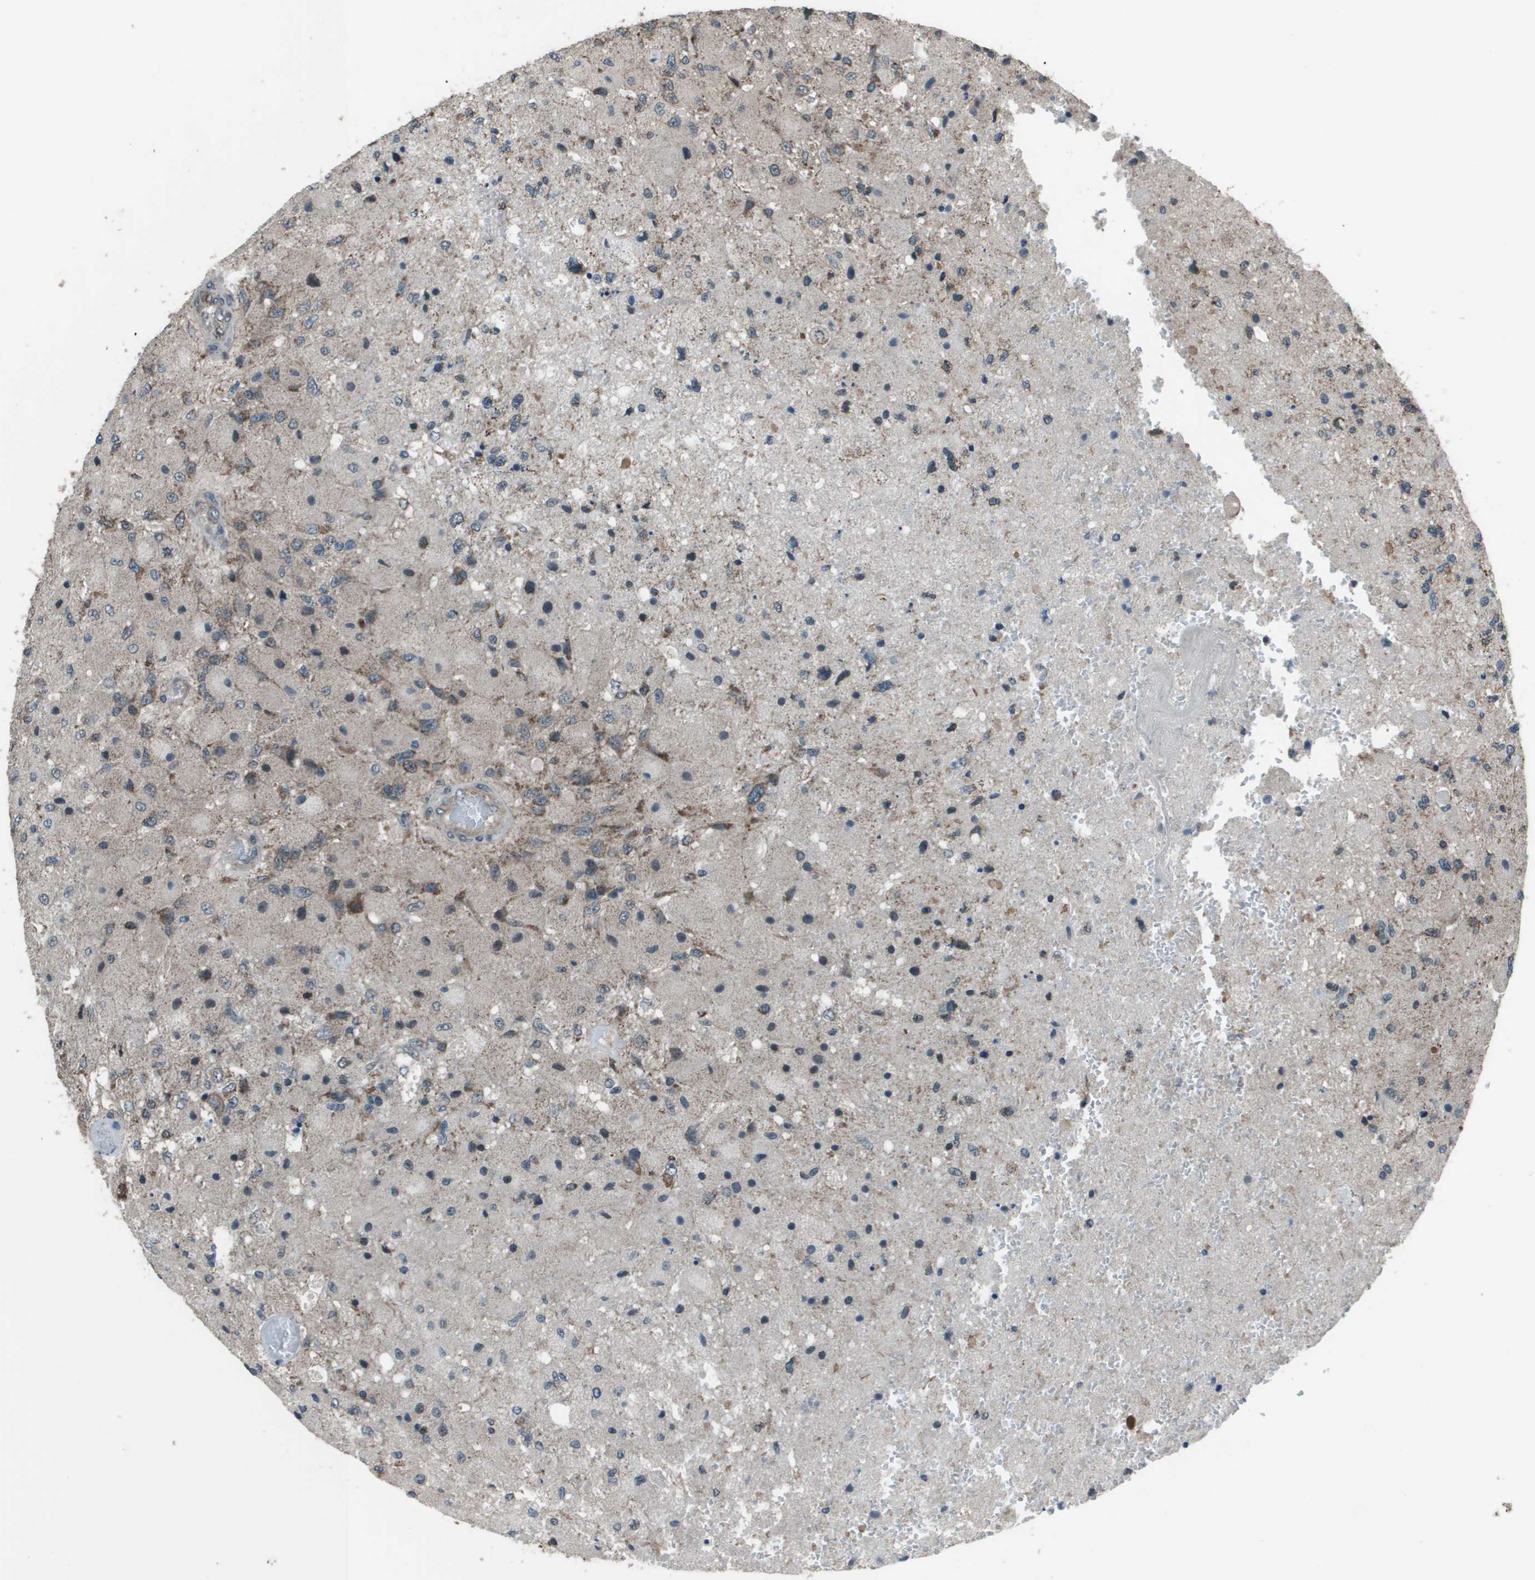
{"staining": {"intensity": "moderate", "quantity": "<25%", "location": "cytoplasmic/membranous"}, "tissue": "glioma", "cell_type": "Tumor cells", "image_type": "cancer", "snomed": [{"axis": "morphology", "description": "Normal tissue, NOS"}, {"axis": "morphology", "description": "Glioma, malignant, High grade"}, {"axis": "topography", "description": "Cerebral cortex"}], "caption": "Malignant glioma (high-grade) stained with DAB (3,3'-diaminobenzidine) immunohistochemistry (IHC) demonstrates low levels of moderate cytoplasmic/membranous positivity in approximately <25% of tumor cells. The protein is stained brown, and the nuclei are stained in blue (DAB (3,3'-diaminobenzidine) IHC with brightfield microscopy, high magnification).", "gene": "PPFIA1", "patient": {"sex": "male", "age": 77}}